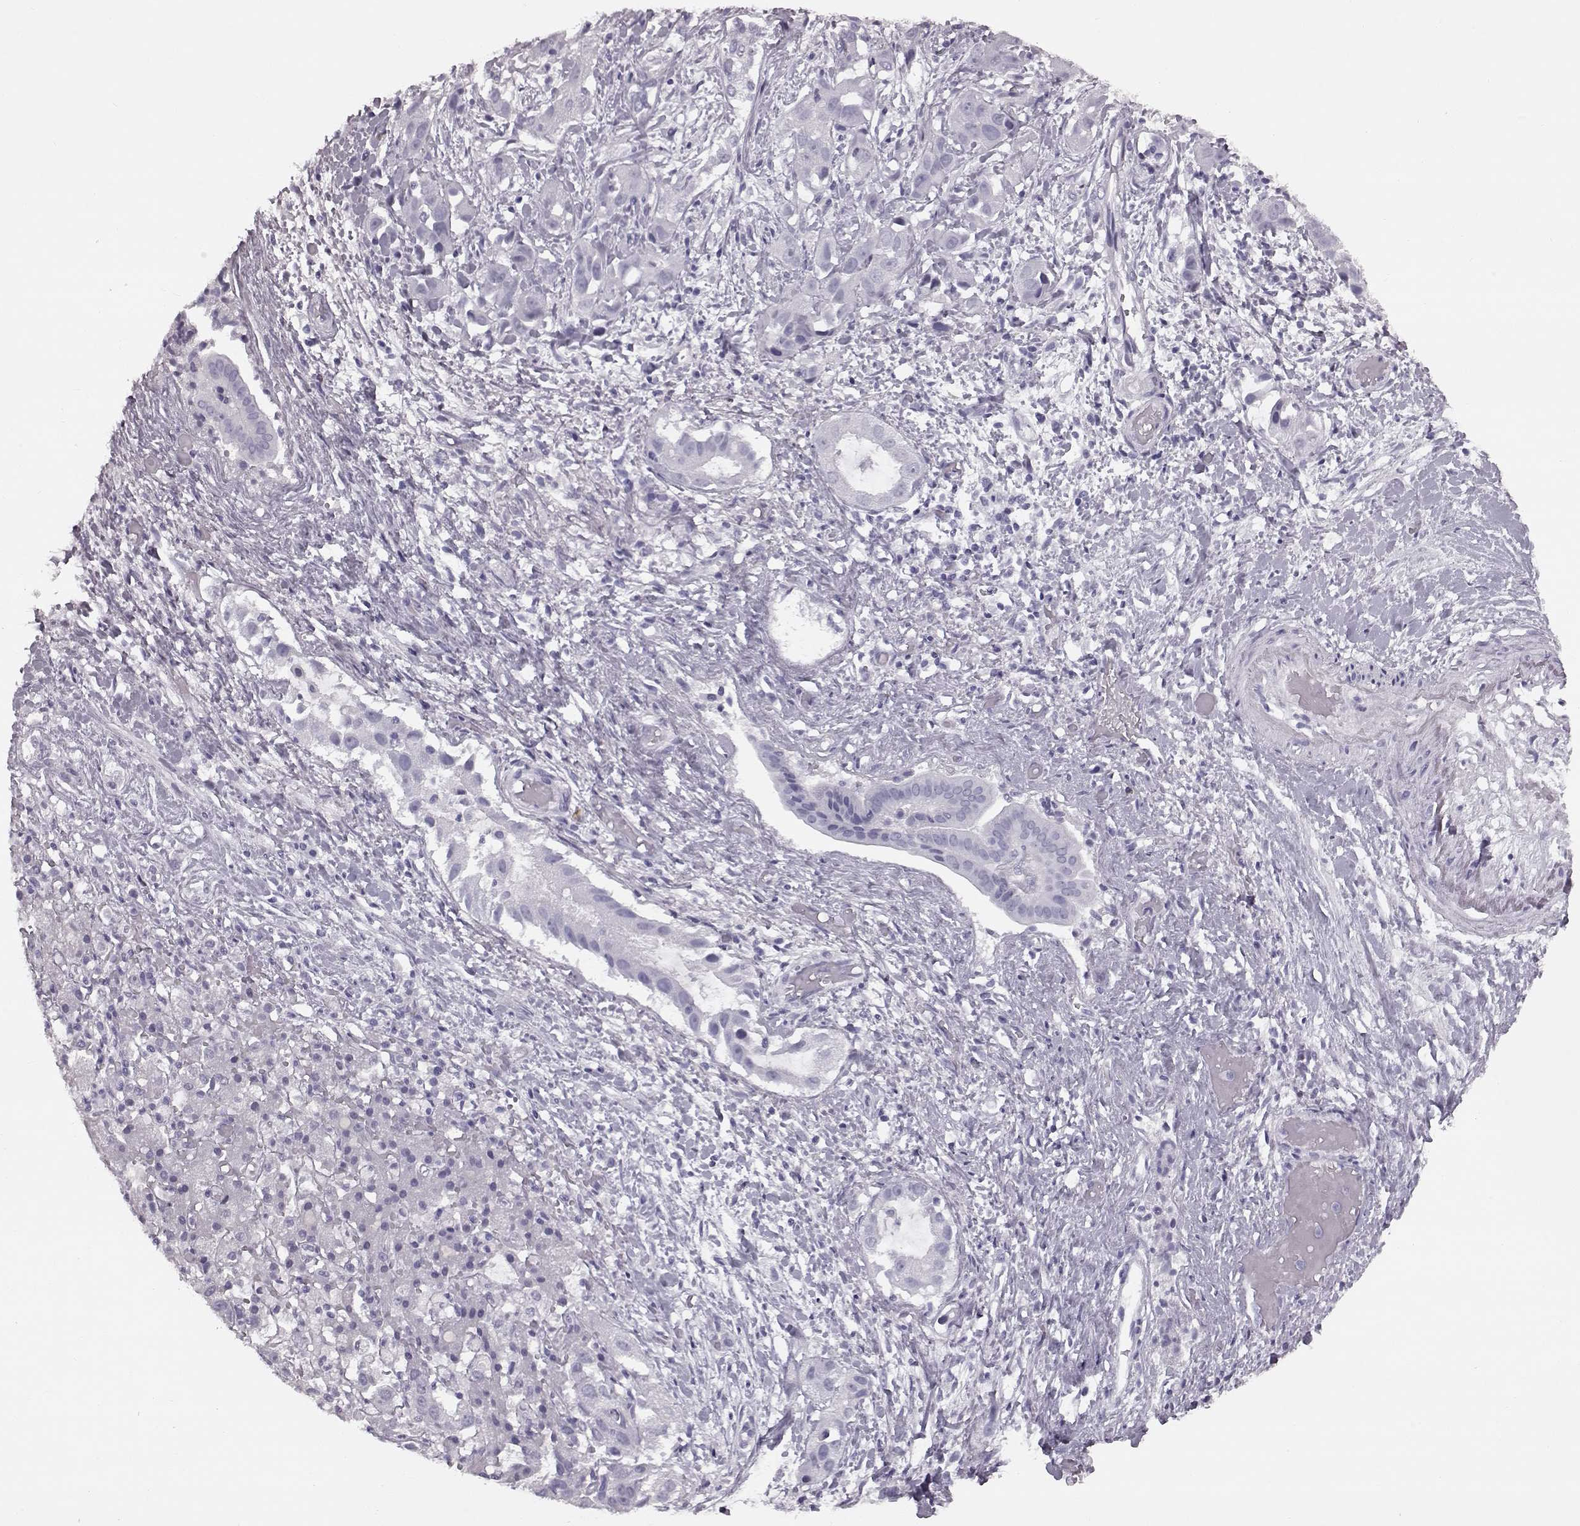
{"staining": {"intensity": "negative", "quantity": "none", "location": "none"}, "tissue": "liver cancer", "cell_type": "Tumor cells", "image_type": "cancer", "snomed": [{"axis": "morphology", "description": "Cholangiocarcinoma"}, {"axis": "topography", "description": "Liver"}], "caption": "Tumor cells are negative for protein expression in human cholangiocarcinoma (liver).", "gene": "PRPH2", "patient": {"sex": "female", "age": 52}}